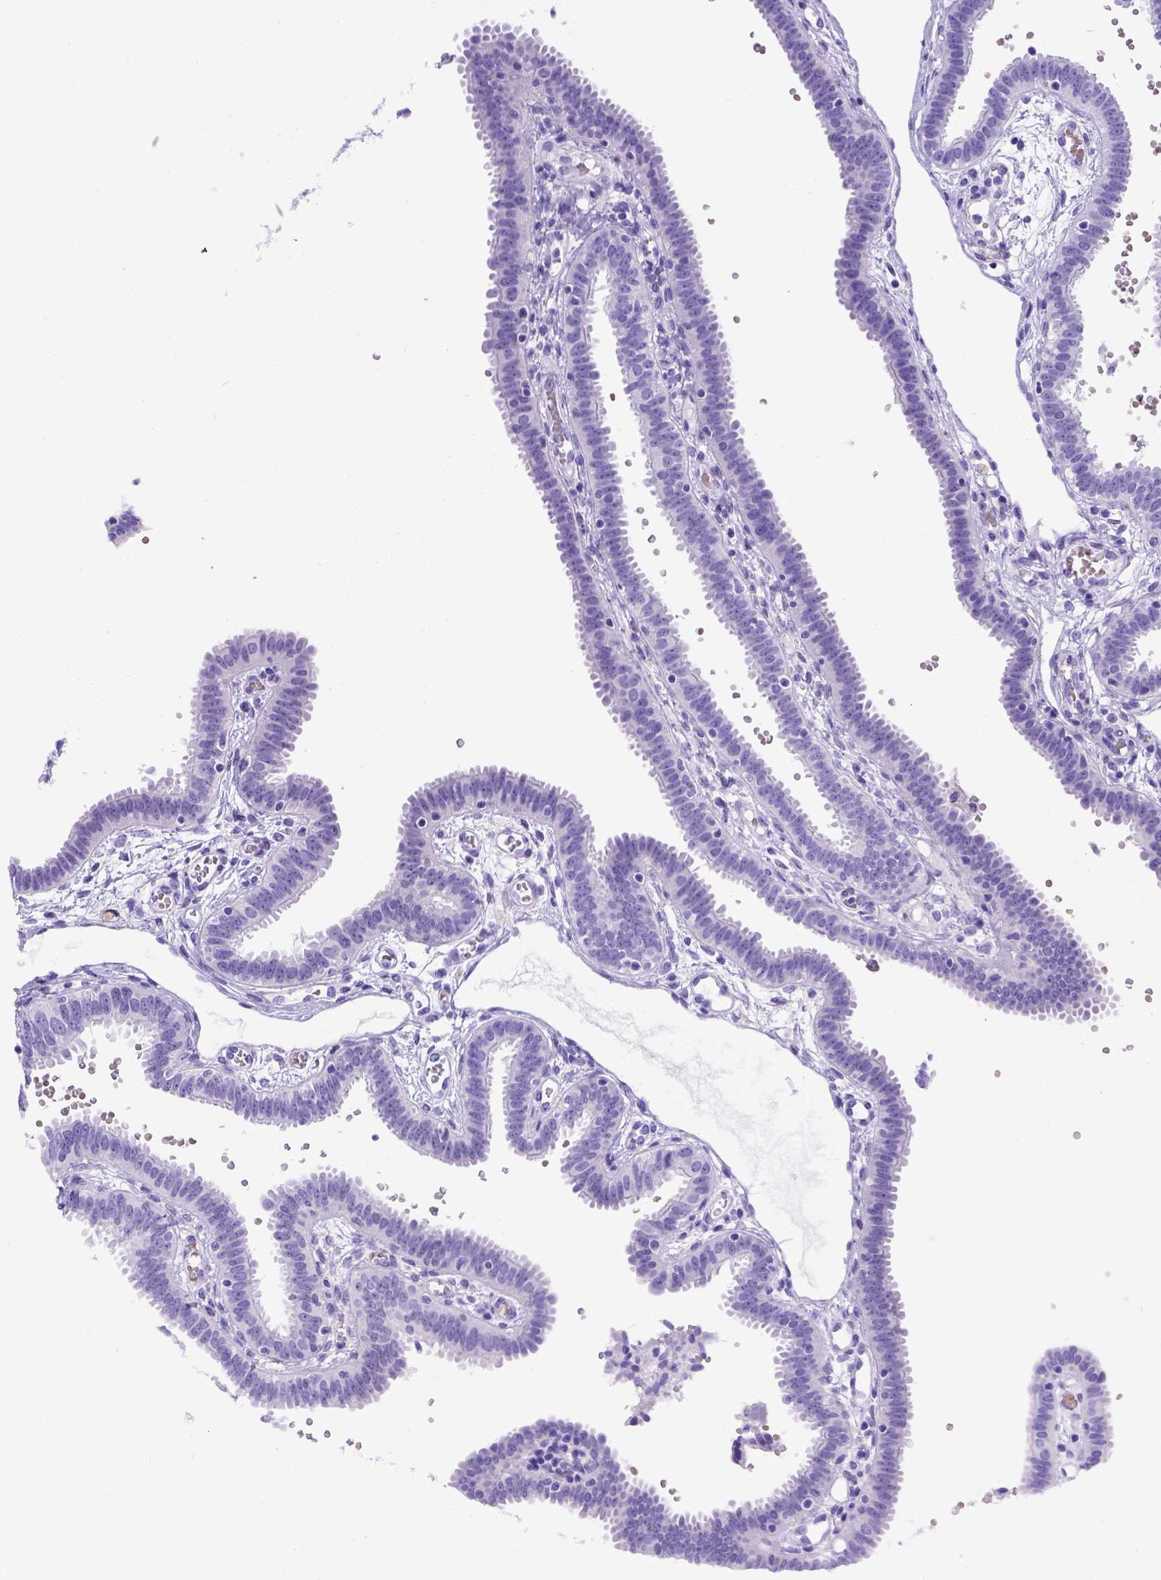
{"staining": {"intensity": "negative", "quantity": "none", "location": "none"}, "tissue": "fallopian tube", "cell_type": "Glandular cells", "image_type": "normal", "snomed": [{"axis": "morphology", "description": "Normal tissue, NOS"}, {"axis": "topography", "description": "Fallopian tube"}], "caption": "A photomicrograph of fallopian tube stained for a protein demonstrates no brown staining in glandular cells. The staining was performed using DAB to visualize the protein expression in brown, while the nuclei were stained in blue with hematoxylin (Magnification: 20x).", "gene": "MEOX2", "patient": {"sex": "female", "age": 37}}